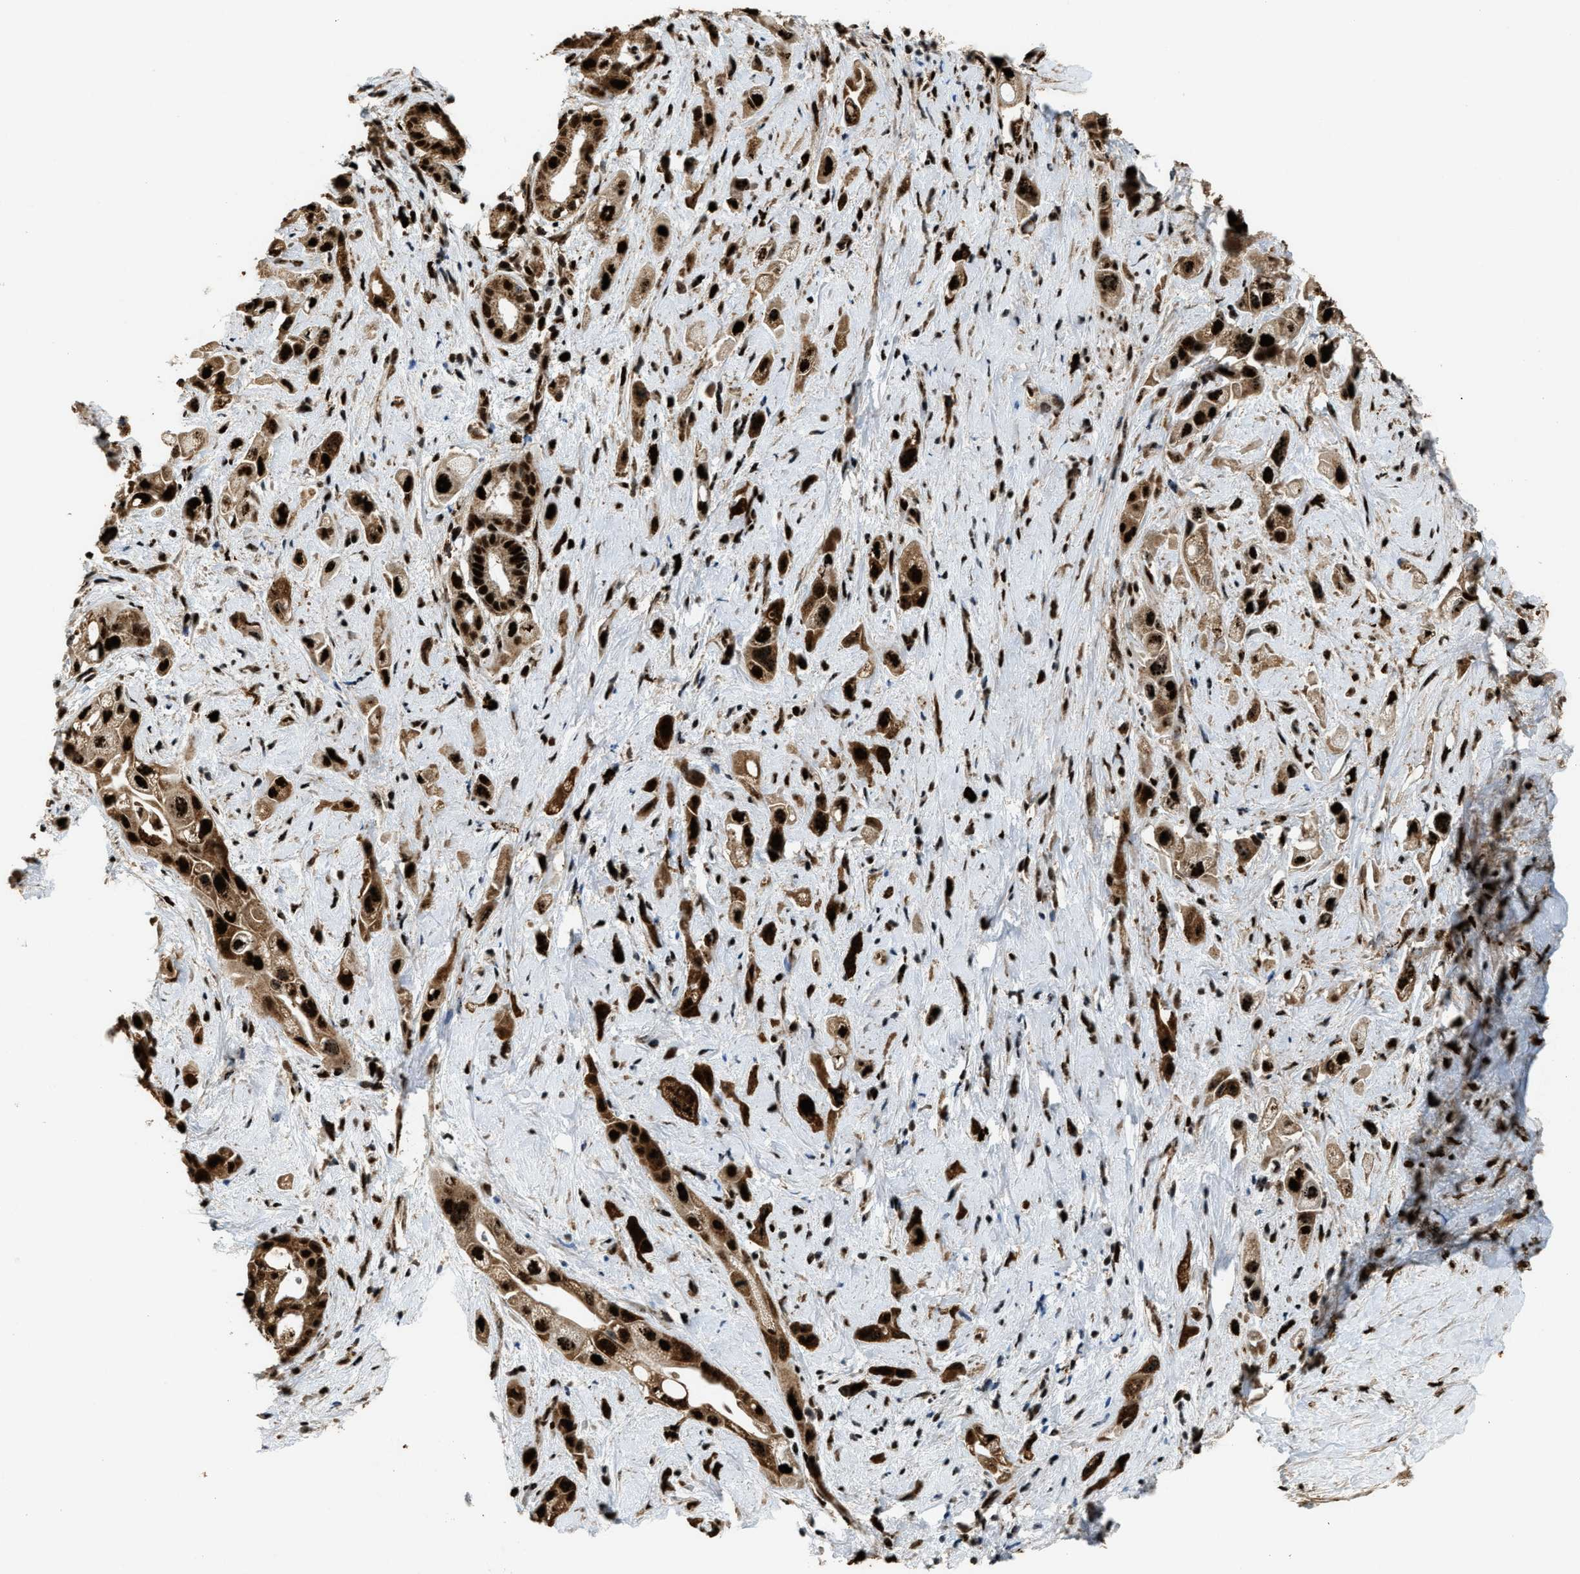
{"staining": {"intensity": "strong", "quantity": ">75%", "location": "cytoplasmic/membranous,nuclear"}, "tissue": "pancreatic cancer", "cell_type": "Tumor cells", "image_type": "cancer", "snomed": [{"axis": "morphology", "description": "Adenocarcinoma, NOS"}, {"axis": "topography", "description": "Pancreas"}], "caption": "IHC of pancreatic adenocarcinoma reveals high levels of strong cytoplasmic/membranous and nuclear staining in approximately >75% of tumor cells. Nuclei are stained in blue.", "gene": "ZNF687", "patient": {"sex": "female", "age": 66}}